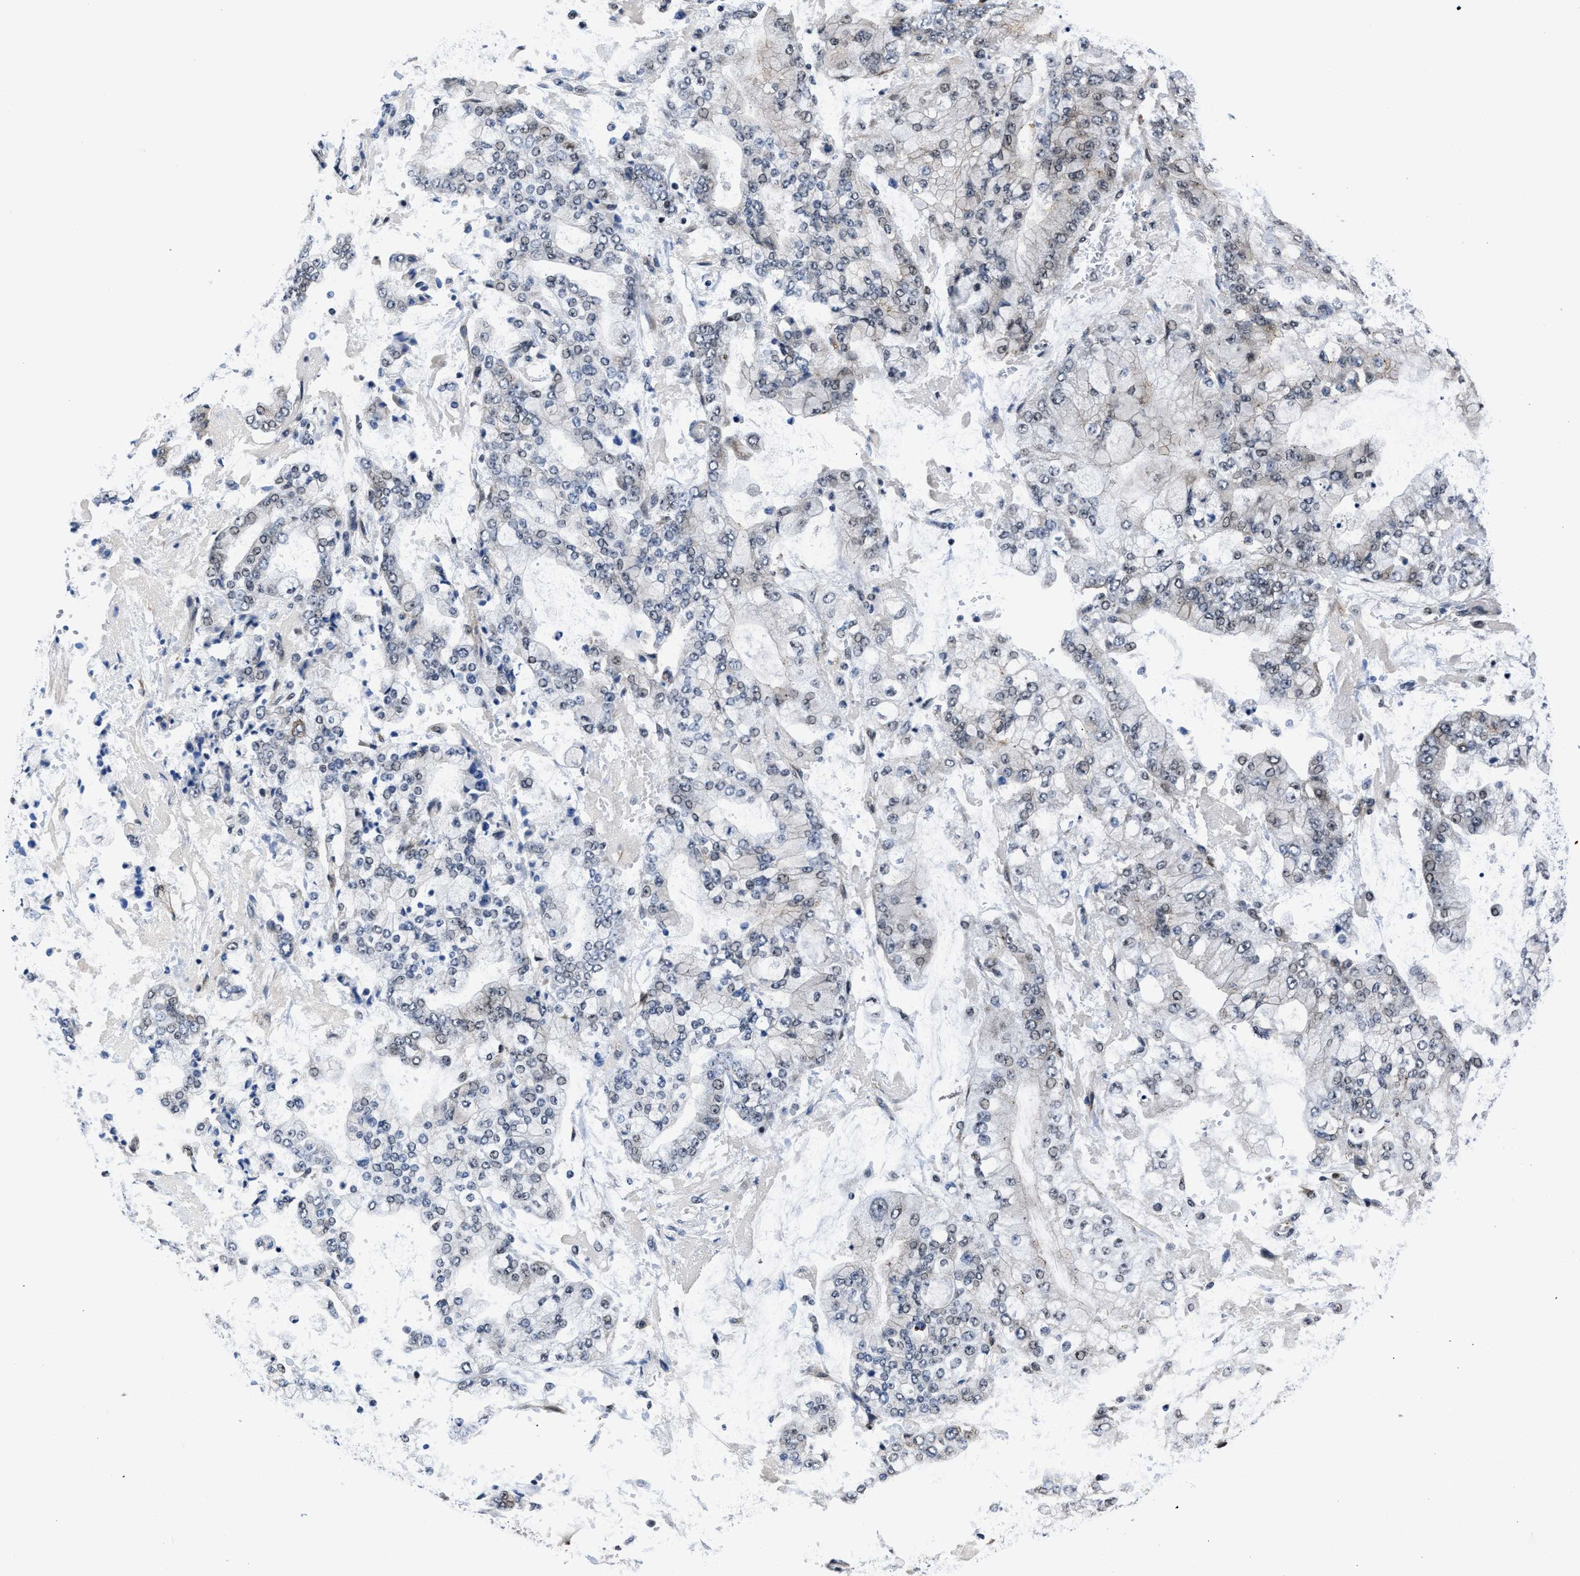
{"staining": {"intensity": "negative", "quantity": "none", "location": "none"}, "tissue": "stomach cancer", "cell_type": "Tumor cells", "image_type": "cancer", "snomed": [{"axis": "morphology", "description": "Adenocarcinoma, NOS"}, {"axis": "topography", "description": "Stomach"}], "caption": "The immunohistochemistry micrograph has no significant staining in tumor cells of stomach cancer tissue.", "gene": "MARCKSL1", "patient": {"sex": "male", "age": 76}}